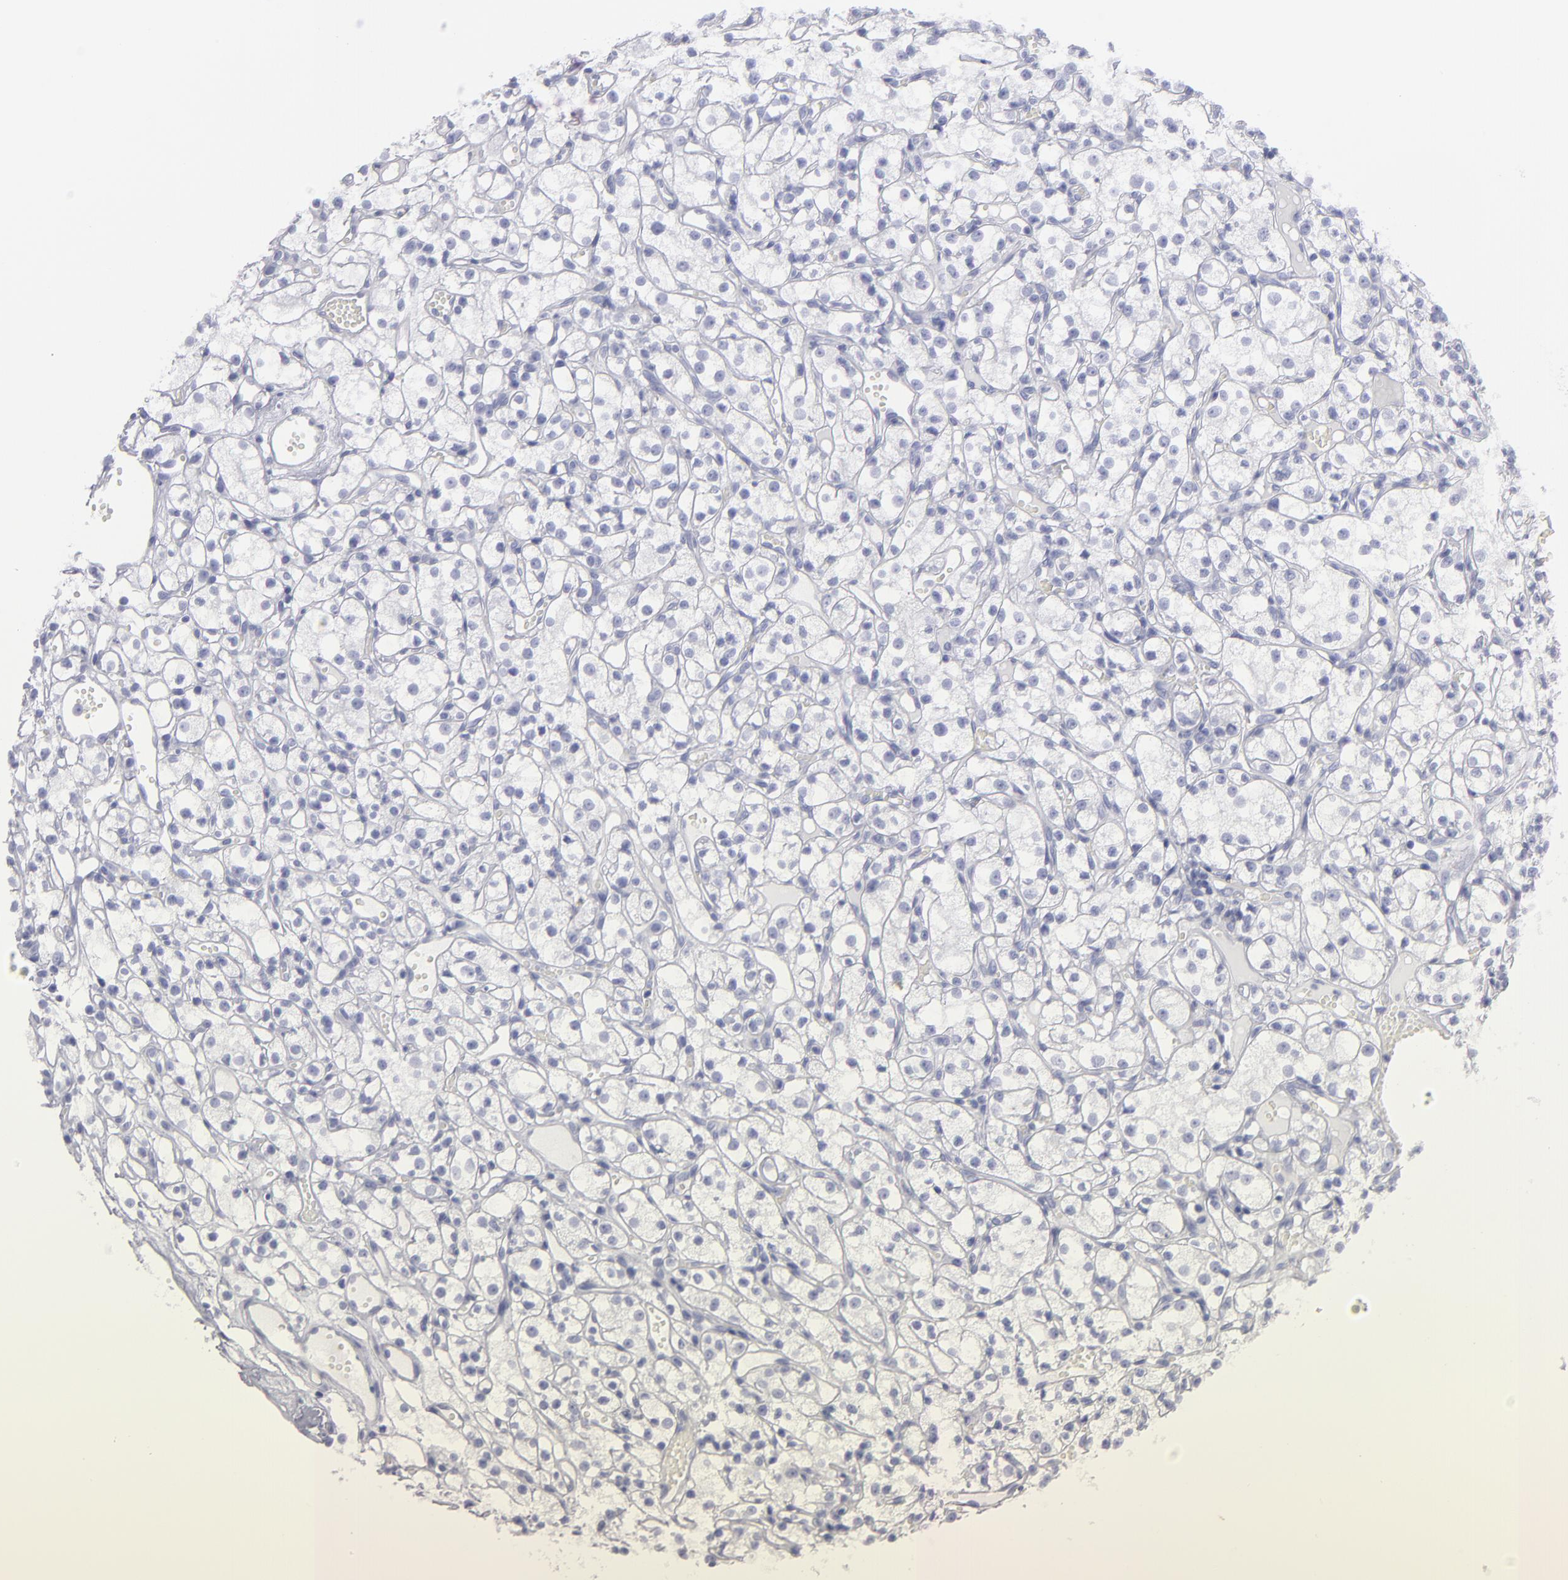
{"staining": {"intensity": "negative", "quantity": "none", "location": "none"}, "tissue": "renal cancer", "cell_type": "Tumor cells", "image_type": "cancer", "snomed": [{"axis": "morphology", "description": "Adenocarcinoma, NOS"}, {"axis": "topography", "description": "Kidney"}], "caption": "The image demonstrates no staining of tumor cells in renal cancer.", "gene": "CALR", "patient": {"sex": "male", "age": 61}}